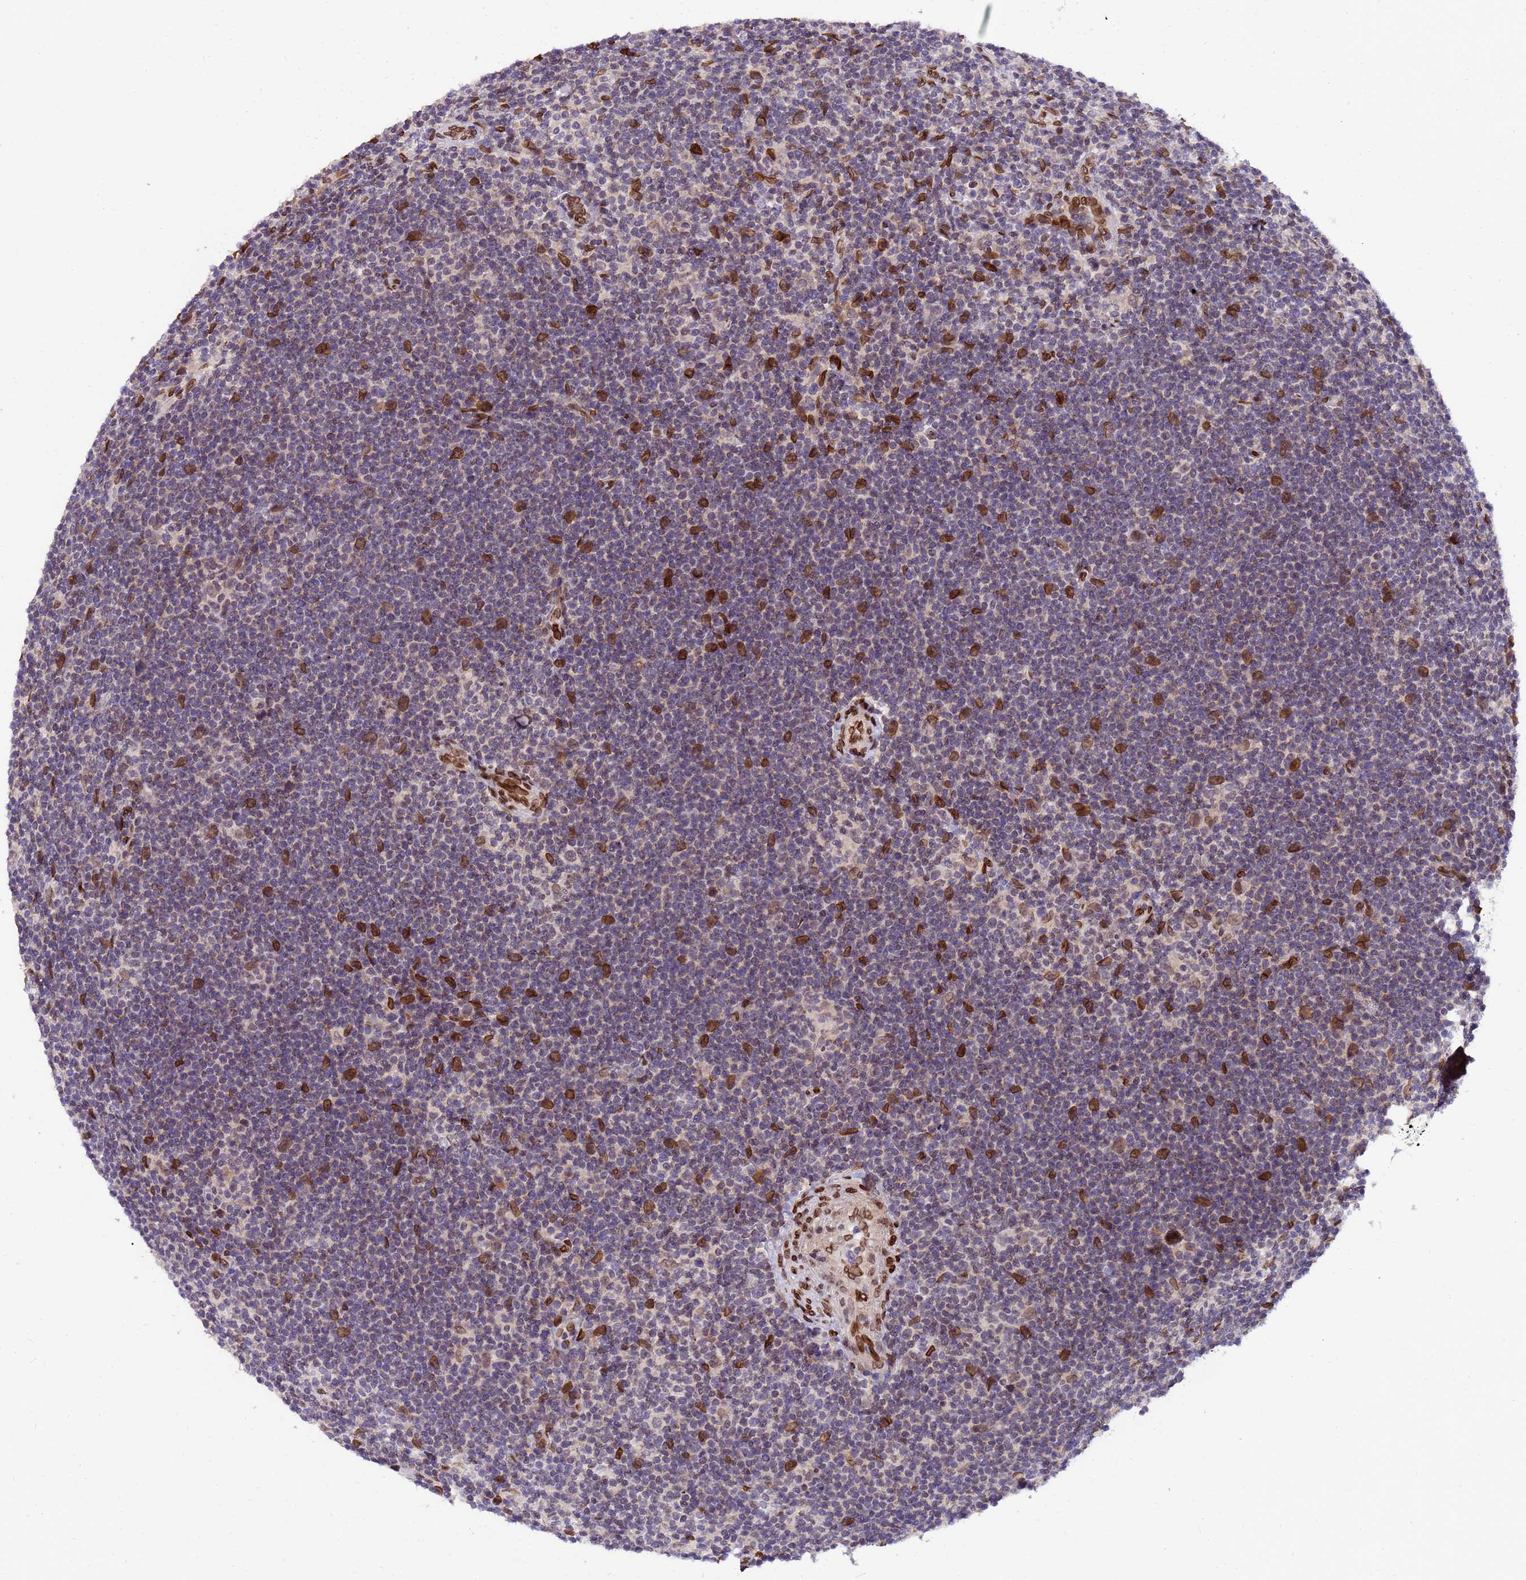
{"staining": {"intensity": "weak", "quantity": "25%-75%", "location": "nuclear"}, "tissue": "lymphoma", "cell_type": "Tumor cells", "image_type": "cancer", "snomed": [{"axis": "morphology", "description": "Hodgkin's disease, NOS"}, {"axis": "topography", "description": "Lymph node"}], "caption": "An immunohistochemistry (IHC) image of neoplastic tissue is shown. Protein staining in brown labels weak nuclear positivity in Hodgkin's disease within tumor cells. (Stains: DAB in brown, nuclei in blue, Microscopy: brightfield microscopy at high magnification).", "gene": "GPR135", "patient": {"sex": "female", "age": 57}}